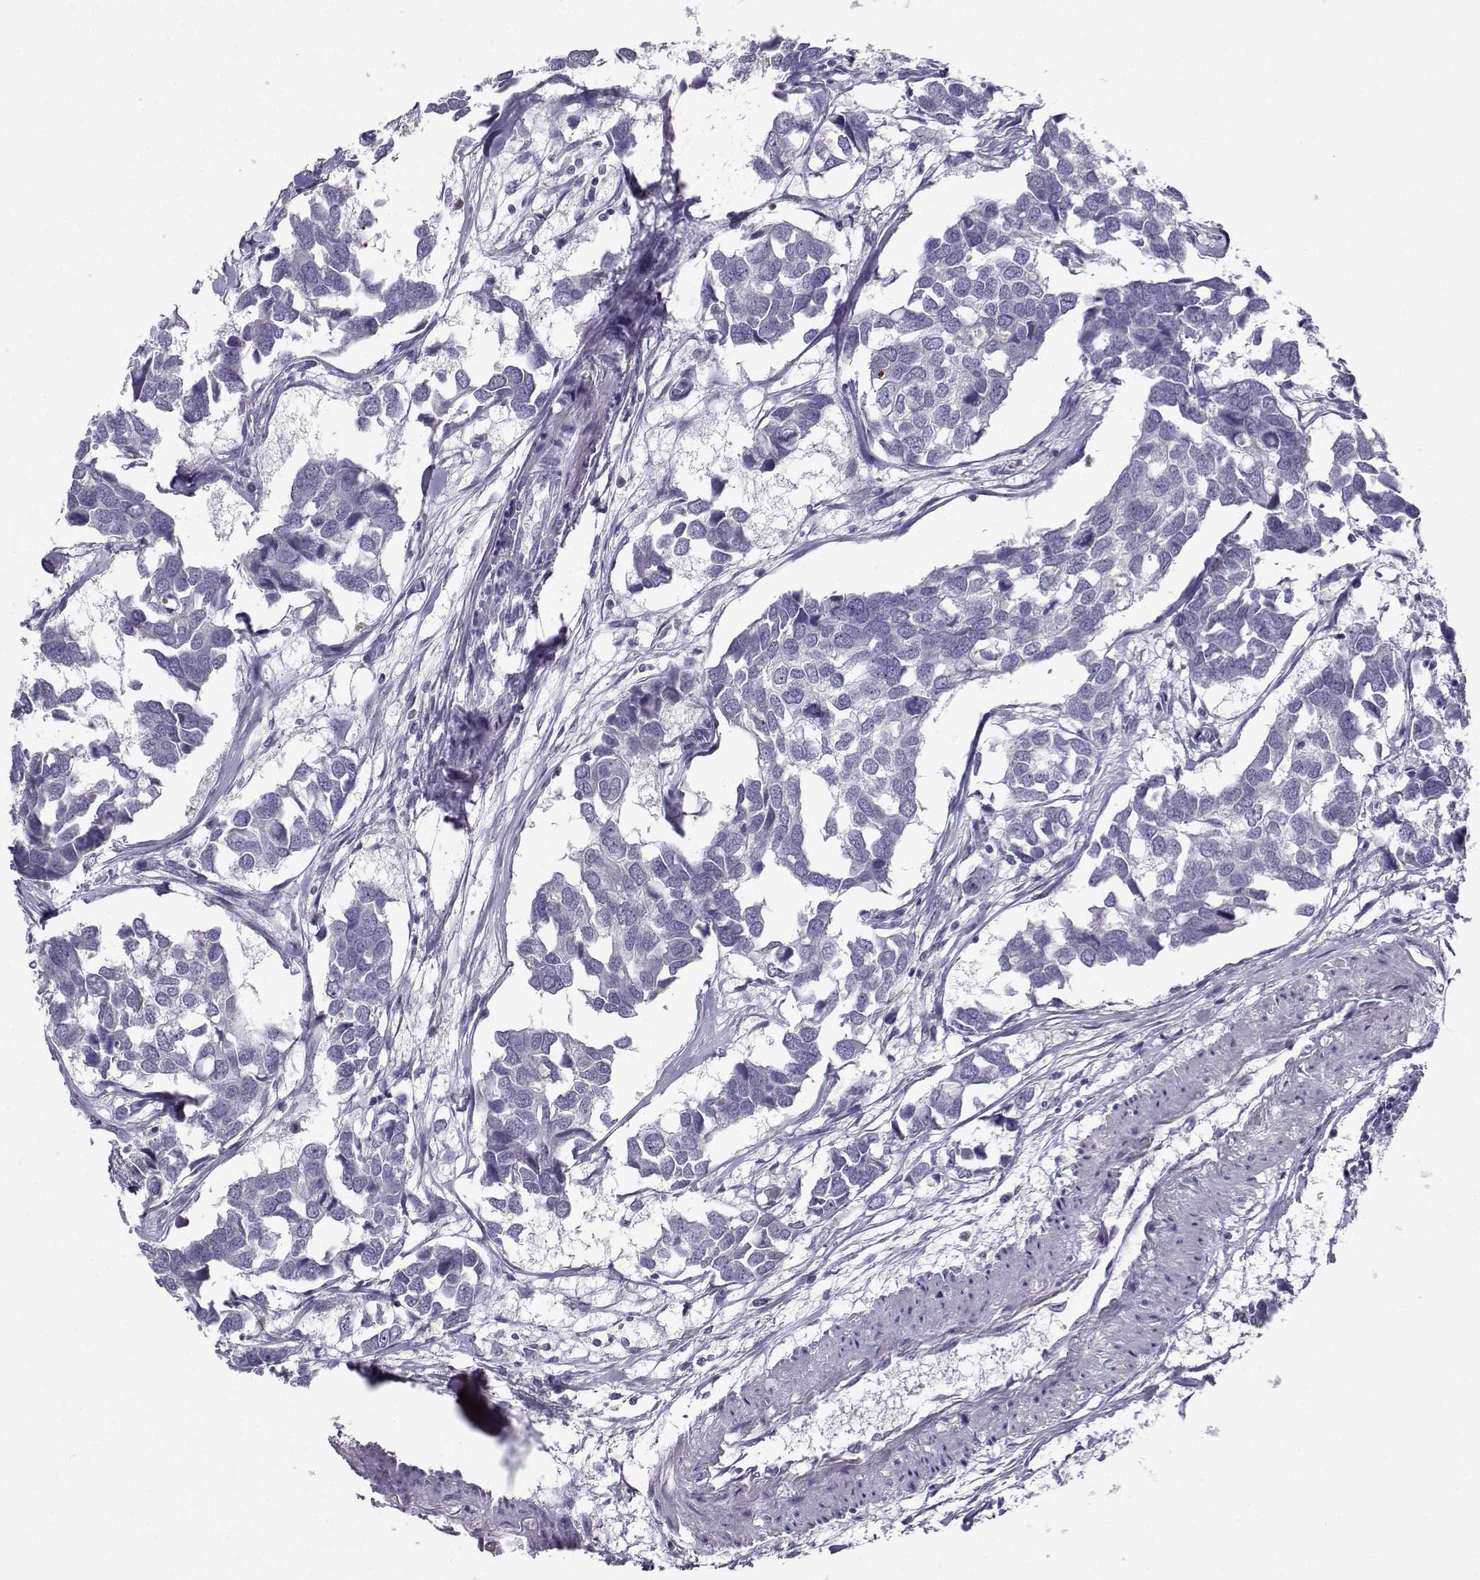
{"staining": {"intensity": "negative", "quantity": "none", "location": "none"}, "tissue": "breast cancer", "cell_type": "Tumor cells", "image_type": "cancer", "snomed": [{"axis": "morphology", "description": "Duct carcinoma"}, {"axis": "topography", "description": "Breast"}], "caption": "Tumor cells are negative for brown protein staining in breast cancer (intraductal carcinoma).", "gene": "LHX1", "patient": {"sex": "female", "age": 83}}